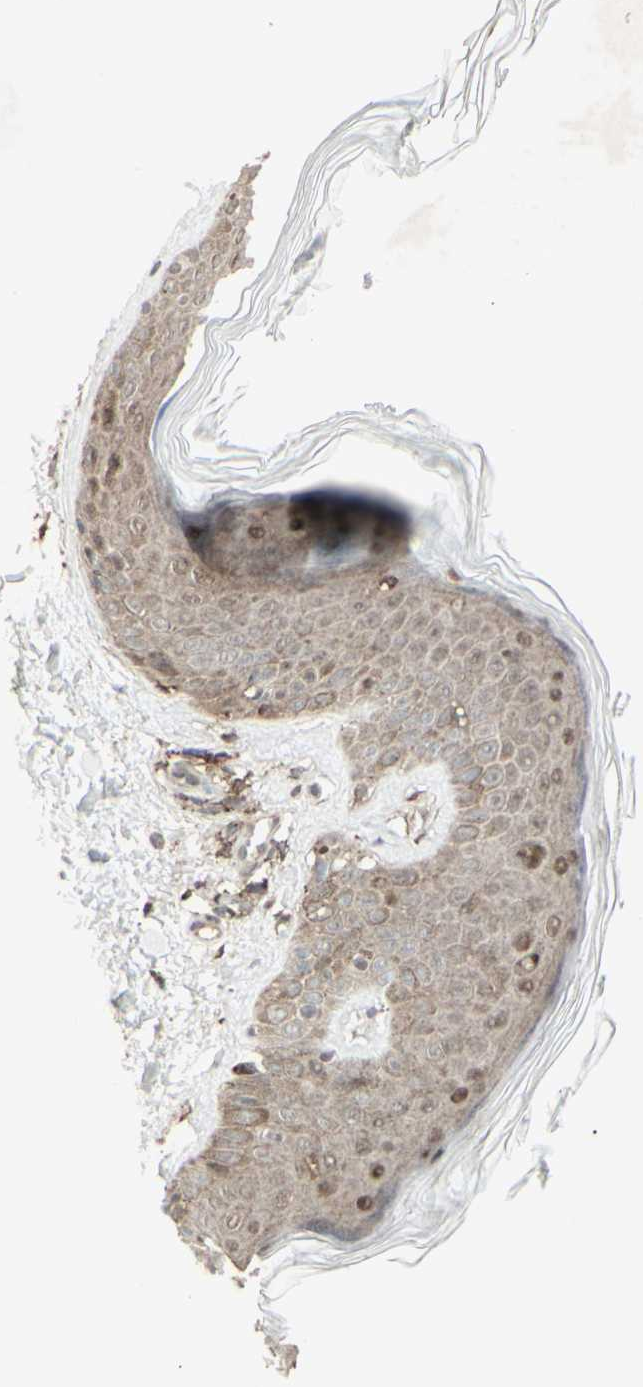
{"staining": {"intensity": "weak", "quantity": ">75%", "location": "cytoplasmic/membranous"}, "tissue": "skin", "cell_type": "Fibroblasts", "image_type": "normal", "snomed": [{"axis": "morphology", "description": "Normal tissue, NOS"}, {"axis": "topography", "description": "Skin"}], "caption": "Immunohistochemical staining of normal human skin demonstrates low levels of weak cytoplasmic/membranous positivity in about >75% of fibroblasts.", "gene": "CD33", "patient": {"sex": "male", "age": 71}}